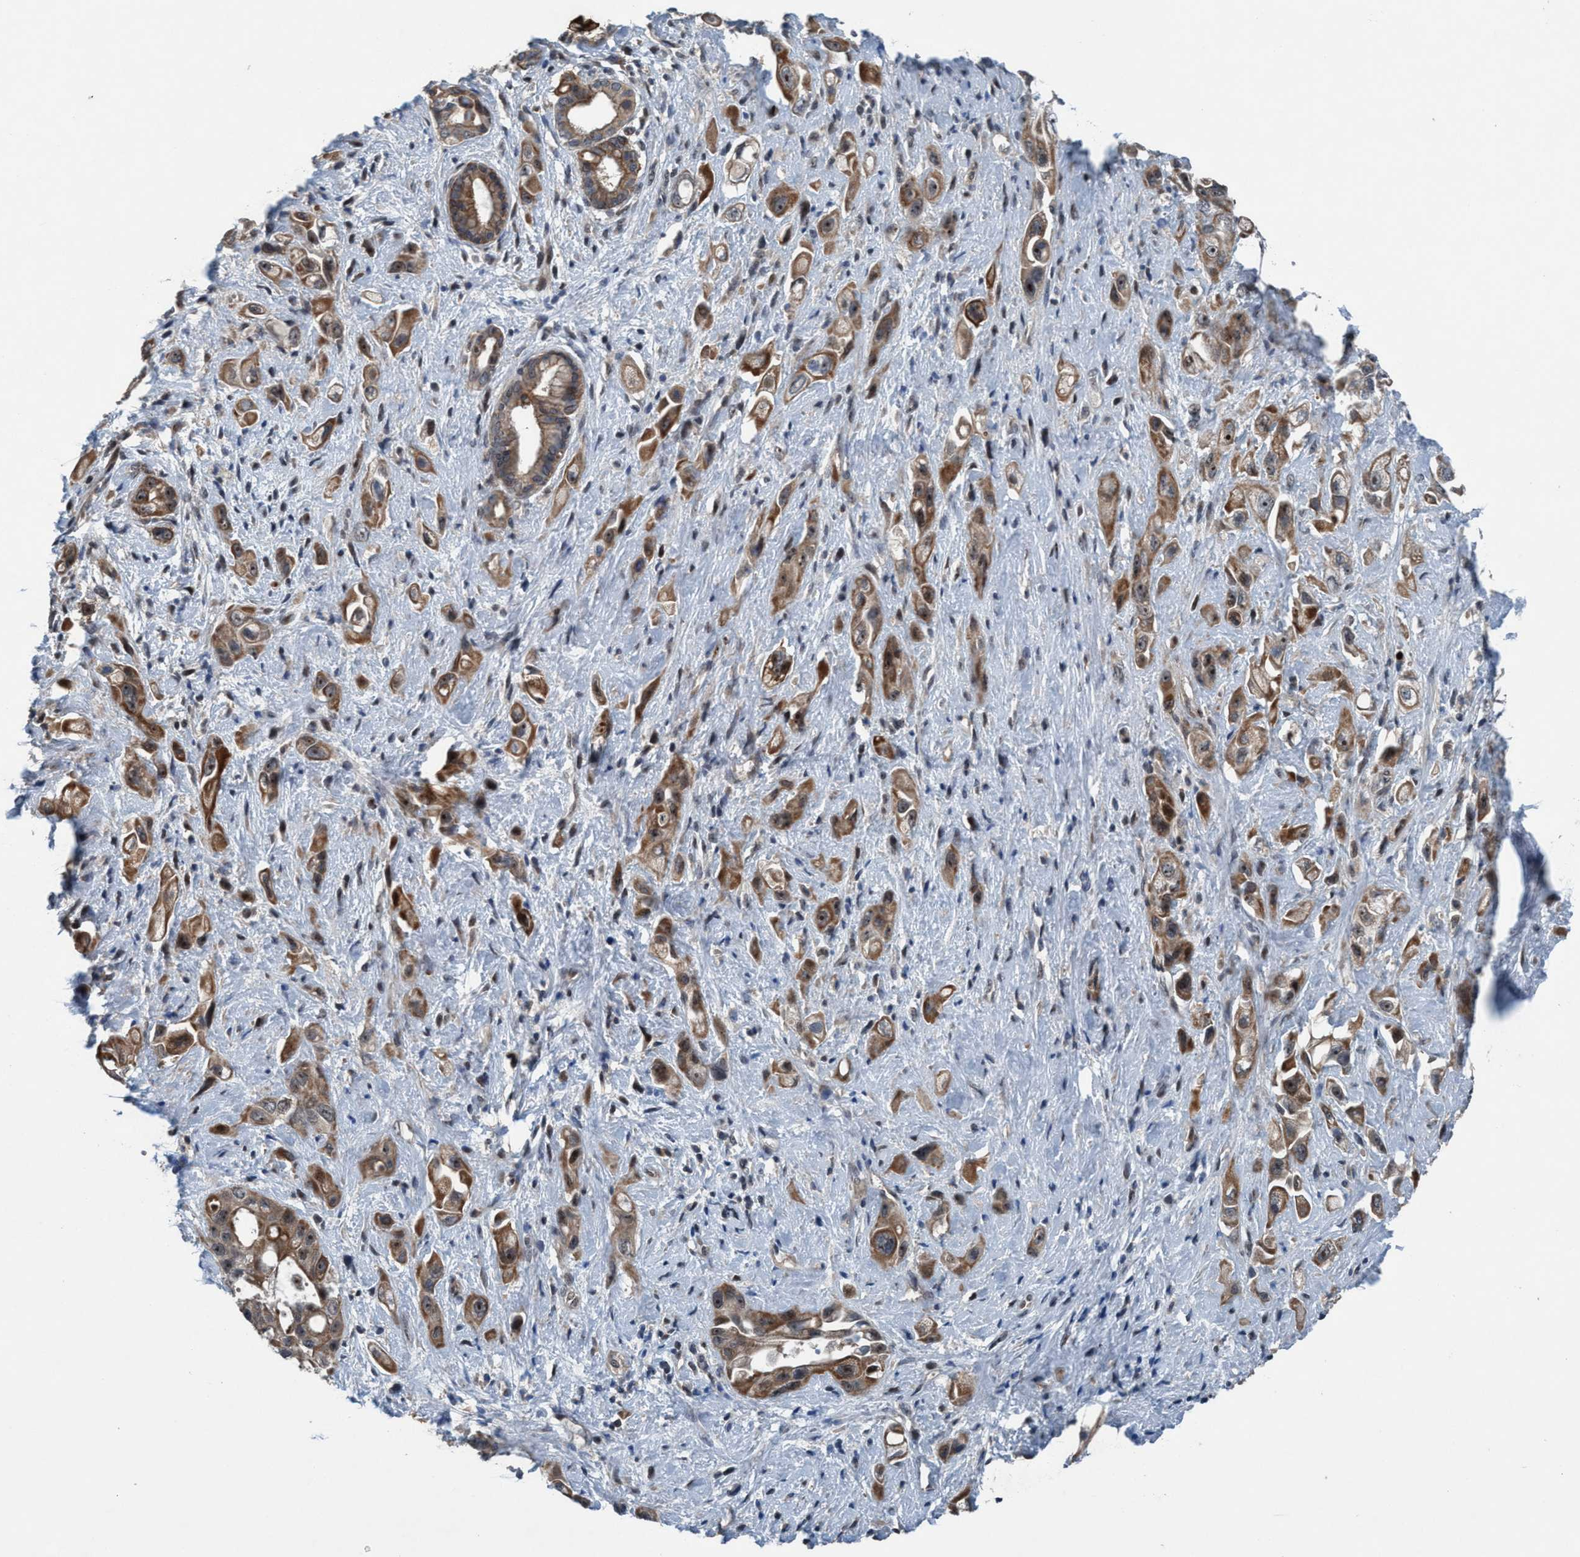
{"staining": {"intensity": "moderate", "quantity": ">75%", "location": "cytoplasmic/membranous"}, "tissue": "pancreatic cancer", "cell_type": "Tumor cells", "image_type": "cancer", "snomed": [{"axis": "morphology", "description": "Adenocarcinoma, NOS"}, {"axis": "topography", "description": "Pancreas"}], "caption": "Immunohistochemistry histopathology image of adenocarcinoma (pancreatic) stained for a protein (brown), which reveals medium levels of moderate cytoplasmic/membranous positivity in about >75% of tumor cells.", "gene": "NISCH", "patient": {"sex": "female", "age": 66}}